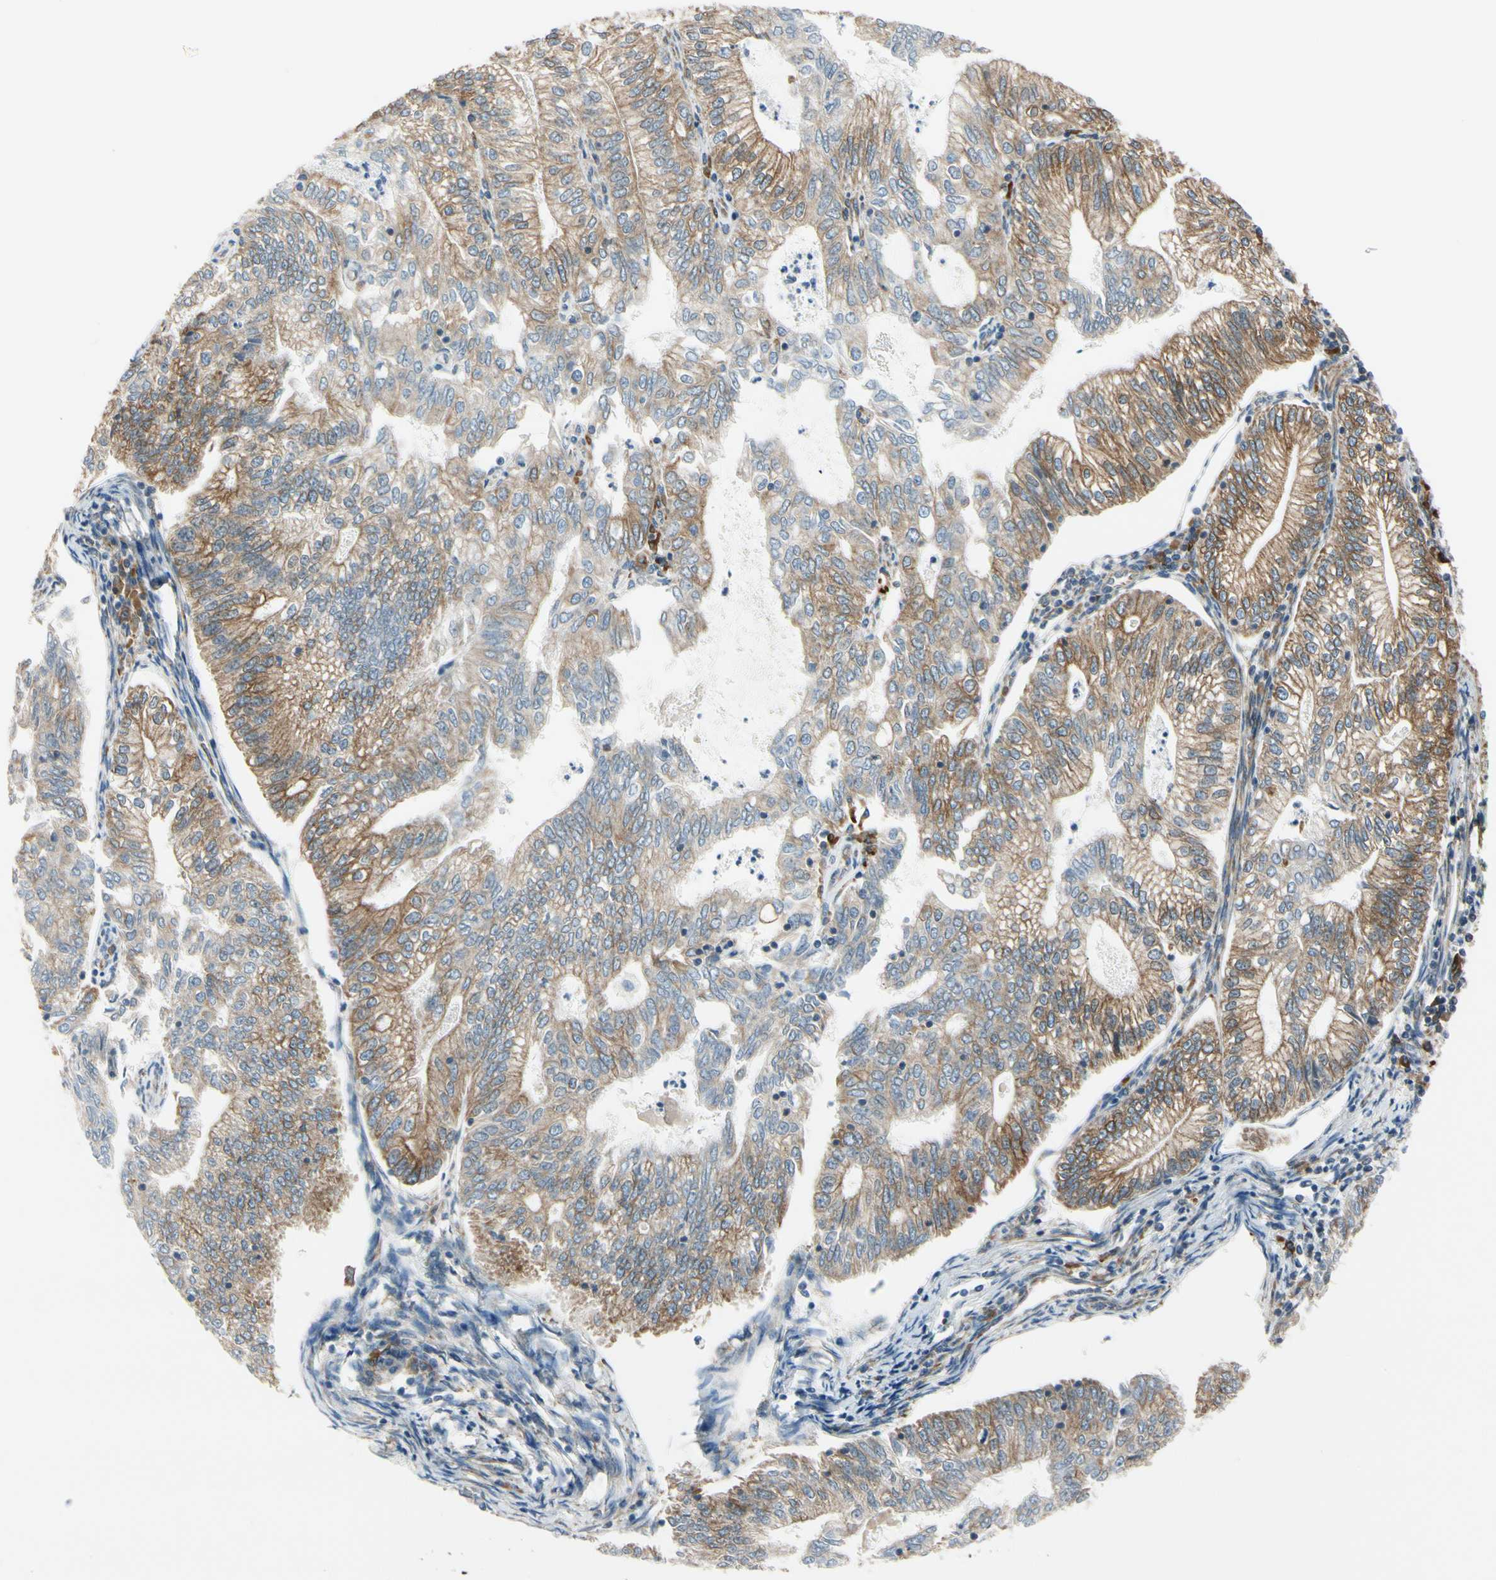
{"staining": {"intensity": "moderate", "quantity": ">75%", "location": "cytoplasmic/membranous"}, "tissue": "endometrial cancer", "cell_type": "Tumor cells", "image_type": "cancer", "snomed": [{"axis": "morphology", "description": "Adenocarcinoma, NOS"}, {"axis": "topography", "description": "Endometrium"}], "caption": "Endometrial cancer (adenocarcinoma) was stained to show a protein in brown. There is medium levels of moderate cytoplasmic/membranous staining in about >75% of tumor cells. (DAB IHC, brown staining for protein, blue staining for nuclei).", "gene": "CLCC1", "patient": {"sex": "female", "age": 69}}